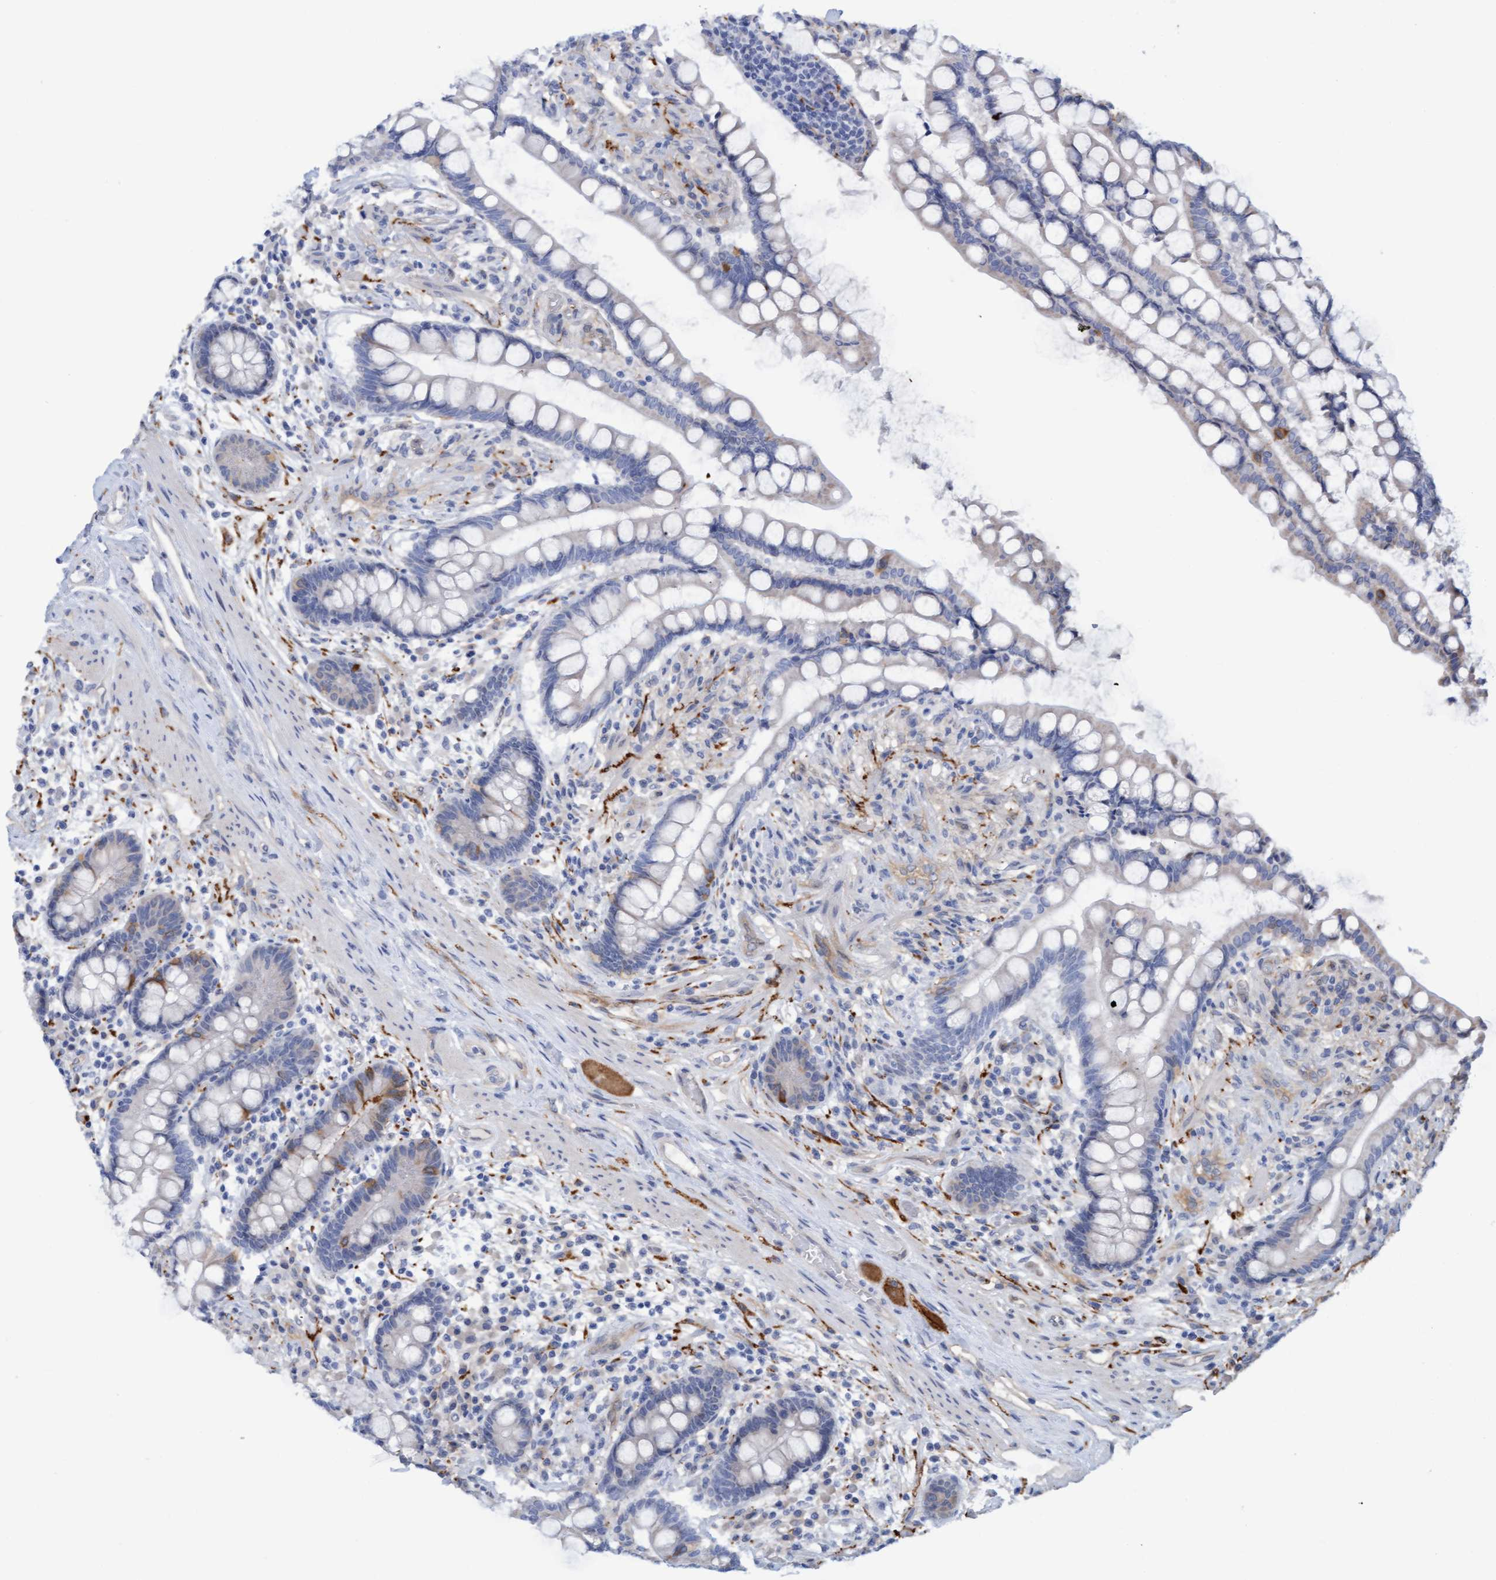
{"staining": {"intensity": "negative", "quantity": "none", "location": "none"}, "tissue": "colon", "cell_type": "Endothelial cells", "image_type": "normal", "snomed": [{"axis": "morphology", "description": "Normal tissue, NOS"}, {"axis": "topography", "description": "Colon"}], "caption": "A high-resolution histopathology image shows immunohistochemistry (IHC) staining of benign colon, which reveals no significant staining in endothelial cells.", "gene": "STXBP1", "patient": {"sex": "male", "age": 73}}